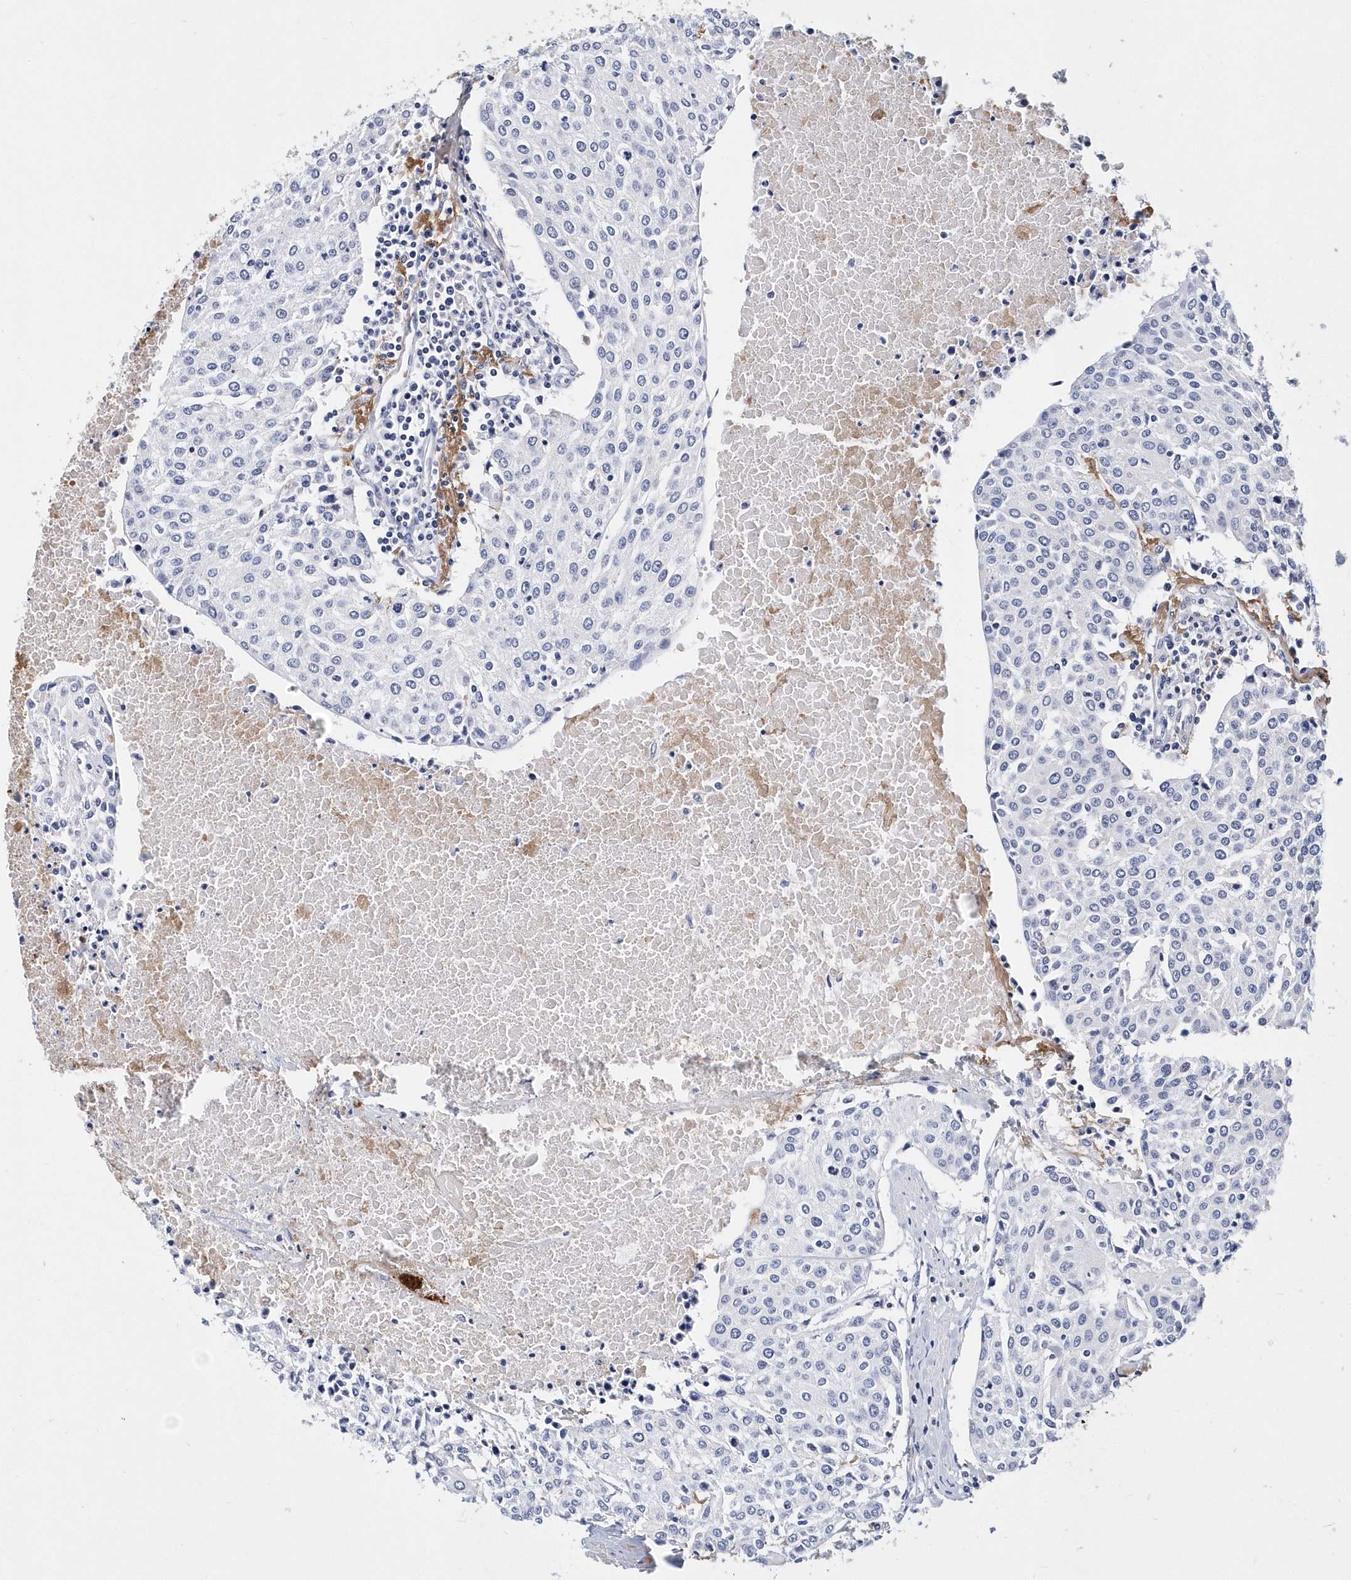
{"staining": {"intensity": "negative", "quantity": "none", "location": "none"}, "tissue": "urothelial cancer", "cell_type": "Tumor cells", "image_type": "cancer", "snomed": [{"axis": "morphology", "description": "Urothelial carcinoma, High grade"}, {"axis": "topography", "description": "Urinary bladder"}], "caption": "This is an immunohistochemistry (IHC) image of urothelial cancer. There is no expression in tumor cells.", "gene": "ITGA2B", "patient": {"sex": "female", "age": 85}}